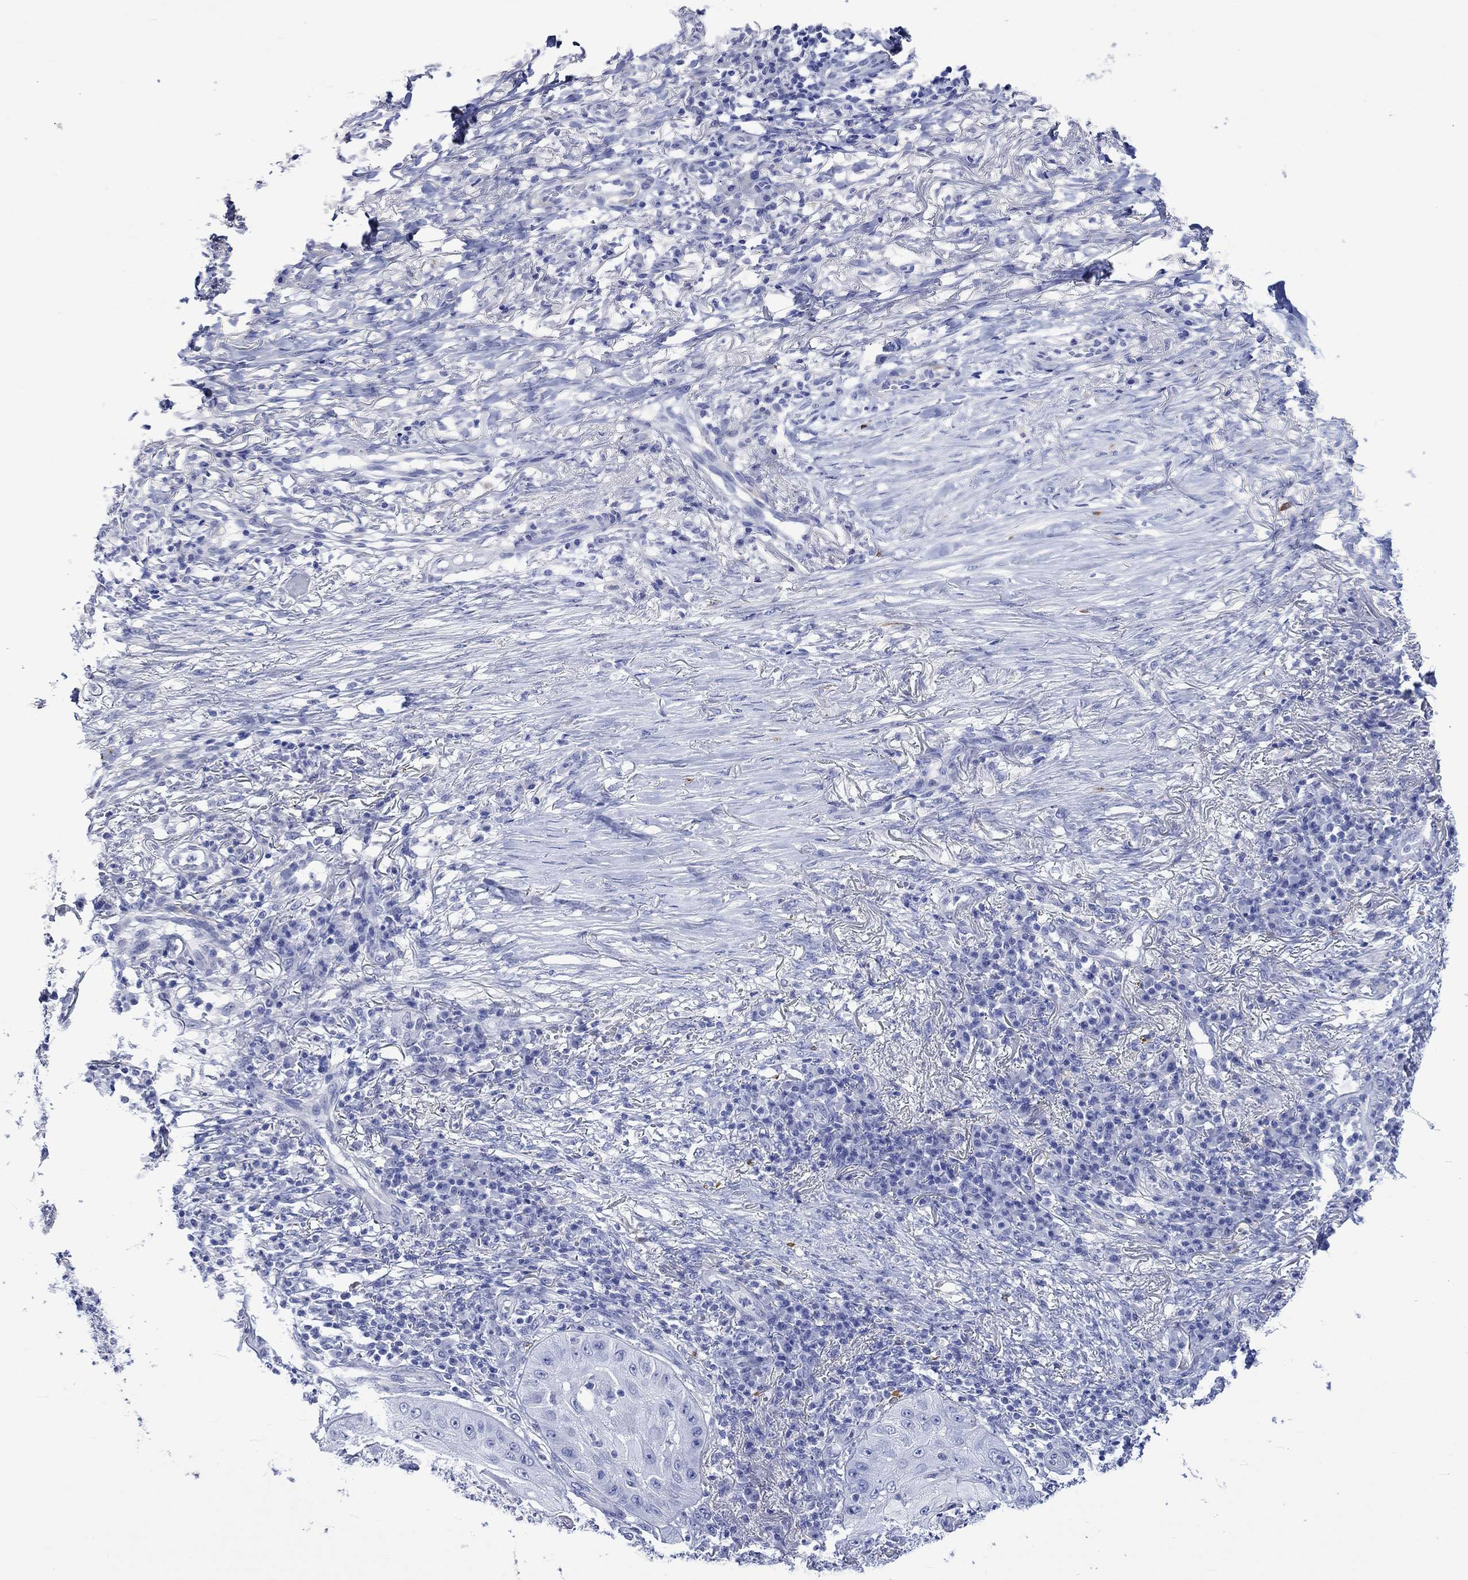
{"staining": {"intensity": "negative", "quantity": "none", "location": "none"}, "tissue": "skin cancer", "cell_type": "Tumor cells", "image_type": "cancer", "snomed": [{"axis": "morphology", "description": "Squamous cell carcinoma, NOS"}, {"axis": "topography", "description": "Skin"}], "caption": "Immunohistochemistry image of neoplastic tissue: skin cancer stained with DAB reveals no significant protein positivity in tumor cells. (DAB (3,3'-diaminobenzidine) immunohistochemistry (IHC), high magnification).", "gene": "CRYAB", "patient": {"sex": "male", "age": 70}}